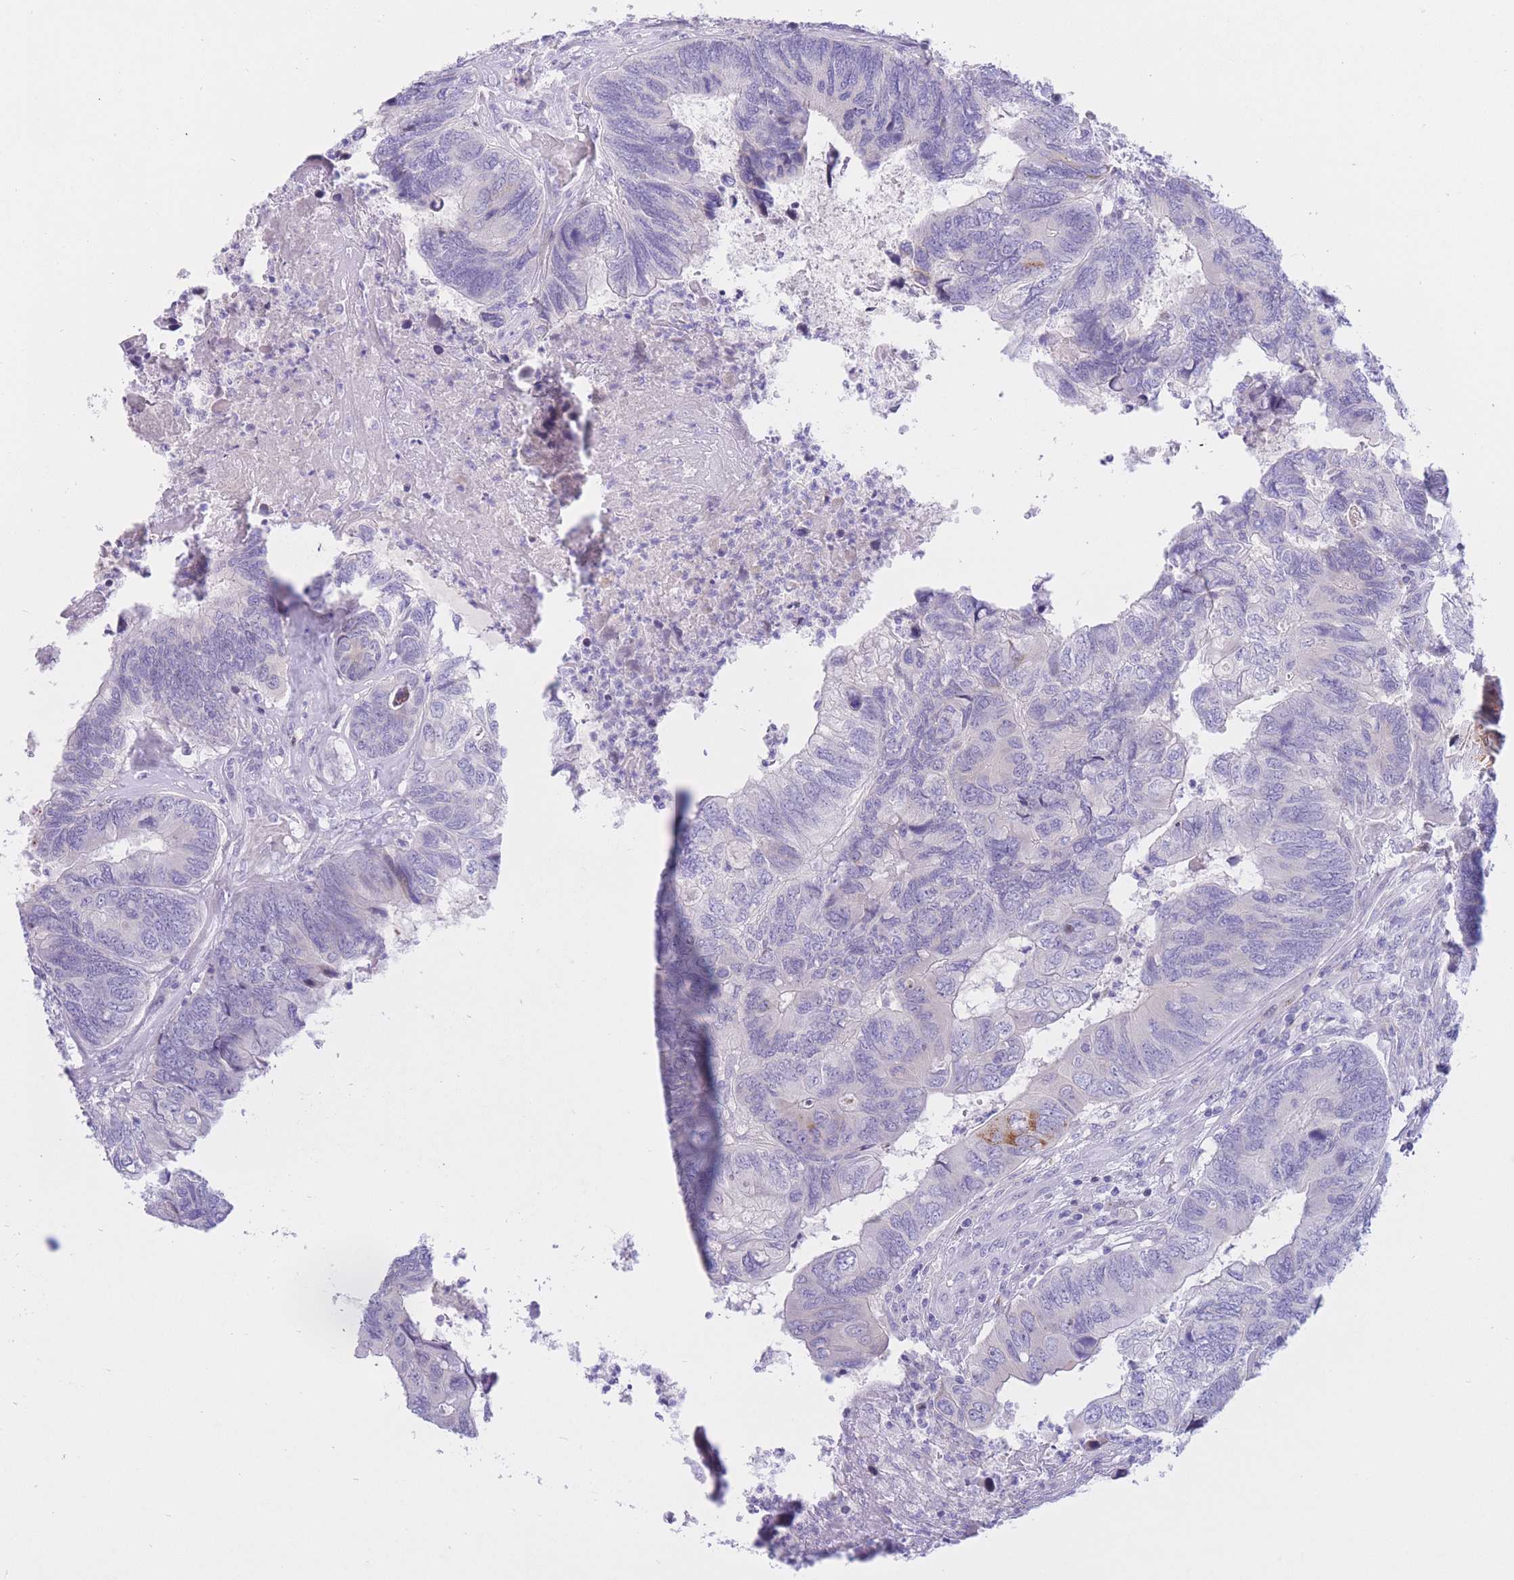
{"staining": {"intensity": "negative", "quantity": "none", "location": "none"}, "tissue": "colorectal cancer", "cell_type": "Tumor cells", "image_type": "cancer", "snomed": [{"axis": "morphology", "description": "Adenocarcinoma, NOS"}, {"axis": "topography", "description": "Colon"}], "caption": "High magnification brightfield microscopy of colorectal cancer (adenocarcinoma) stained with DAB (brown) and counterstained with hematoxylin (blue): tumor cells show no significant expression.", "gene": "RPL39L", "patient": {"sex": "female", "age": 67}}